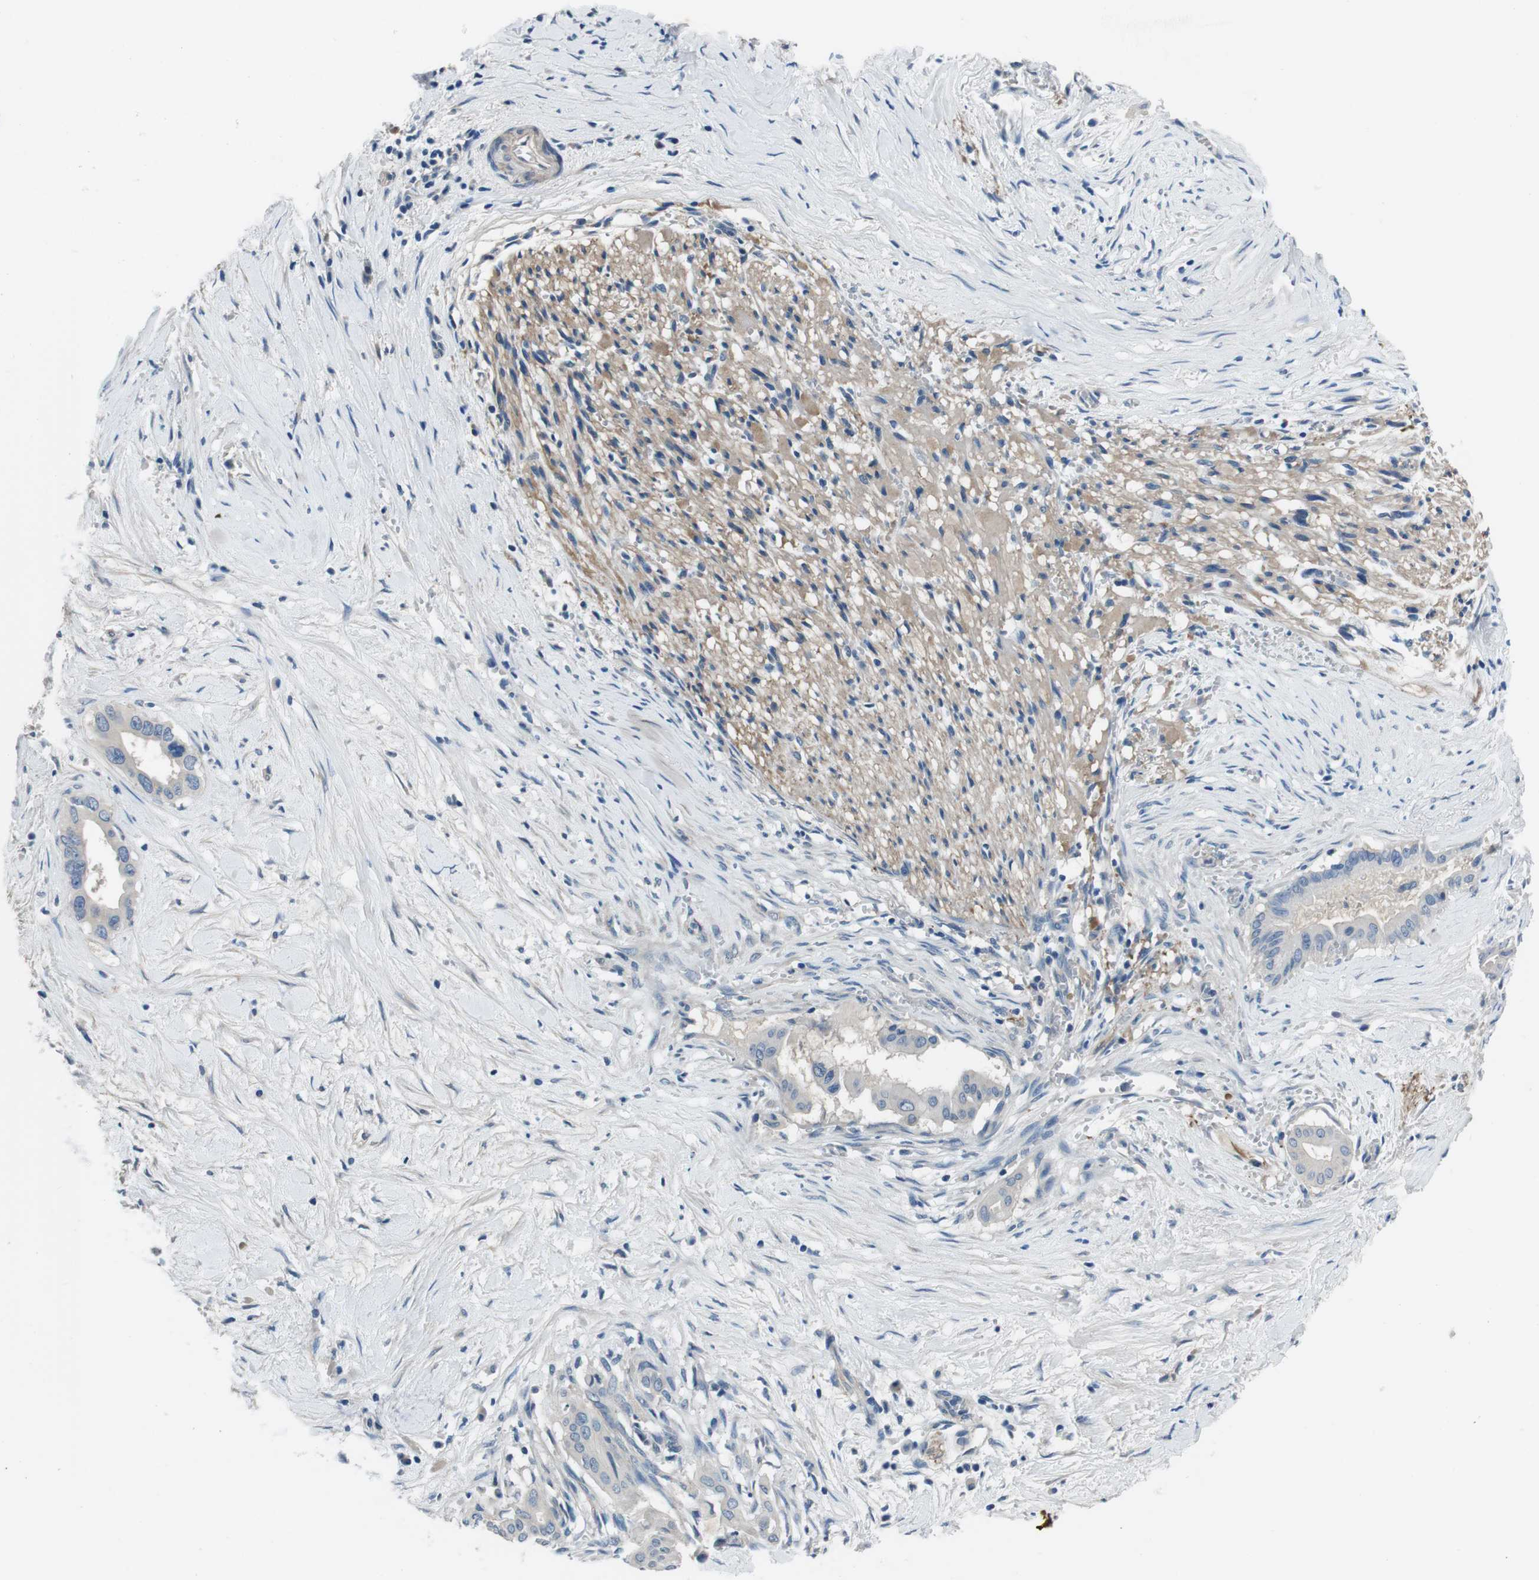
{"staining": {"intensity": "negative", "quantity": "none", "location": "none"}, "tissue": "pancreatic cancer", "cell_type": "Tumor cells", "image_type": "cancer", "snomed": [{"axis": "morphology", "description": "Adenocarcinoma, NOS"}, {"axis": "topography", "description": "Pancreas"}], "caption": "Immunohistochemistry (IHC) of human pancreatic cancer (adenocarcinoma) exhibits no staining in tumor cells. (Brightfield microscopy of DAB (3,3'-diaminobenzidine) immunohistochemistry (IHC) at high magnification).", "gene": "CASQ1", "patient": {"sex": "male", "age": 55}}